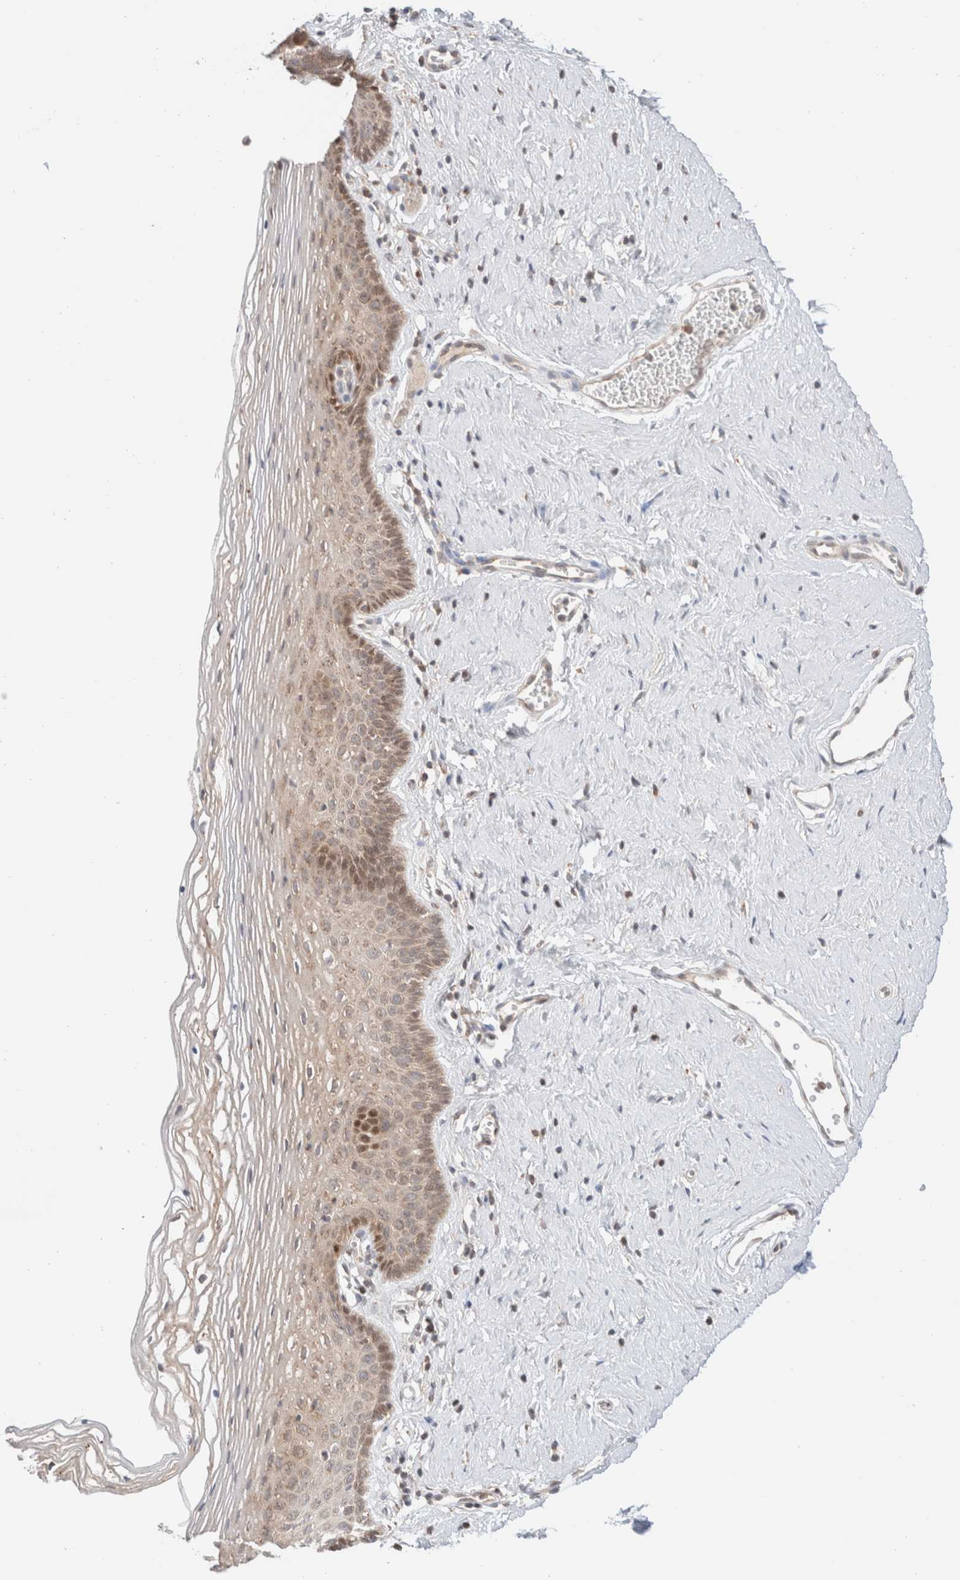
{"staining": {"intensity": "weak", "quantity": ">75%", "location": "cytoplasmic/membranous"}, "tissue": "vagina", "cell_type": "Squamous epithelial cells", "image_type": "normal", "snomed": [{"axis": "morphology", "description": "Normal tissue, NOS"}, {"axis": "topography", "description": "Vagina"}], "caption": "A high-resolution micrograph shows immunohistochemistry (IHC) staining of benign vagina, which displays weak cytoplasmic/membranous staining in approximately >75% of squamous epithelial cells. (DAB IHC, brown staining for protein, blue staining for nuclei).", "gene": "XKR4", "patient": {"sex": "female", "age": 32}}